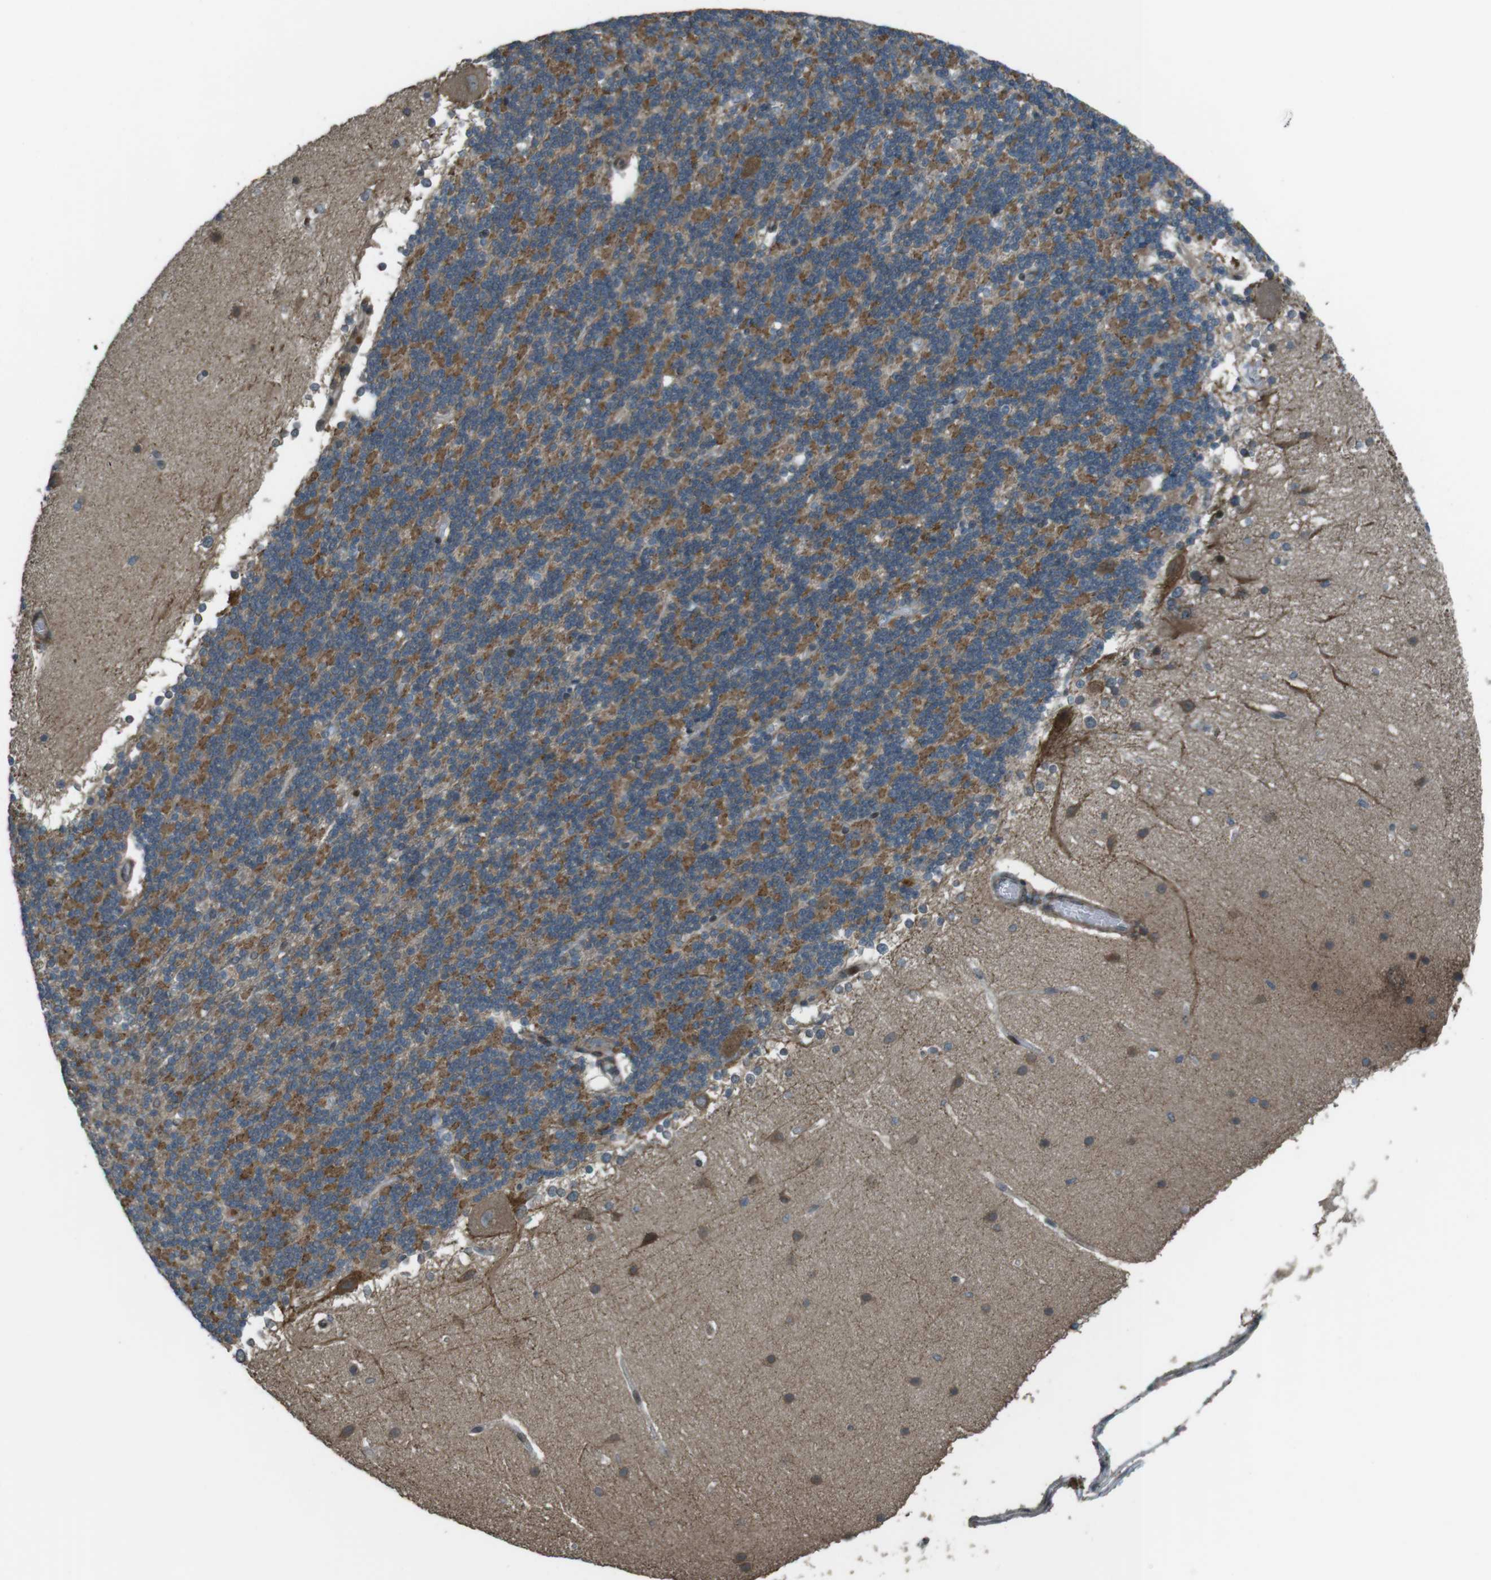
{"staining": {"intensity": "moderate", "quantity": ">75%", "location": "cytoplasmic/membranous"}, "tissue": "cerebellum", "cell_type": "Cells in granular layer", "image_type": "normal", "snomed": [{"axis": "morphology", "description": "Normal tissue, NOS"}, {"axis": "topography", "description": "Cerebellum"}], "caption": "Immunohistochemical staining of benign cerebellum demonstrates >75% levels of moderate cytoplasmic/membranous protein positivity in about >75% of cells in granular layer.", "gene": "ZNF330", "patient": {"sex": "female", "age": 19}}